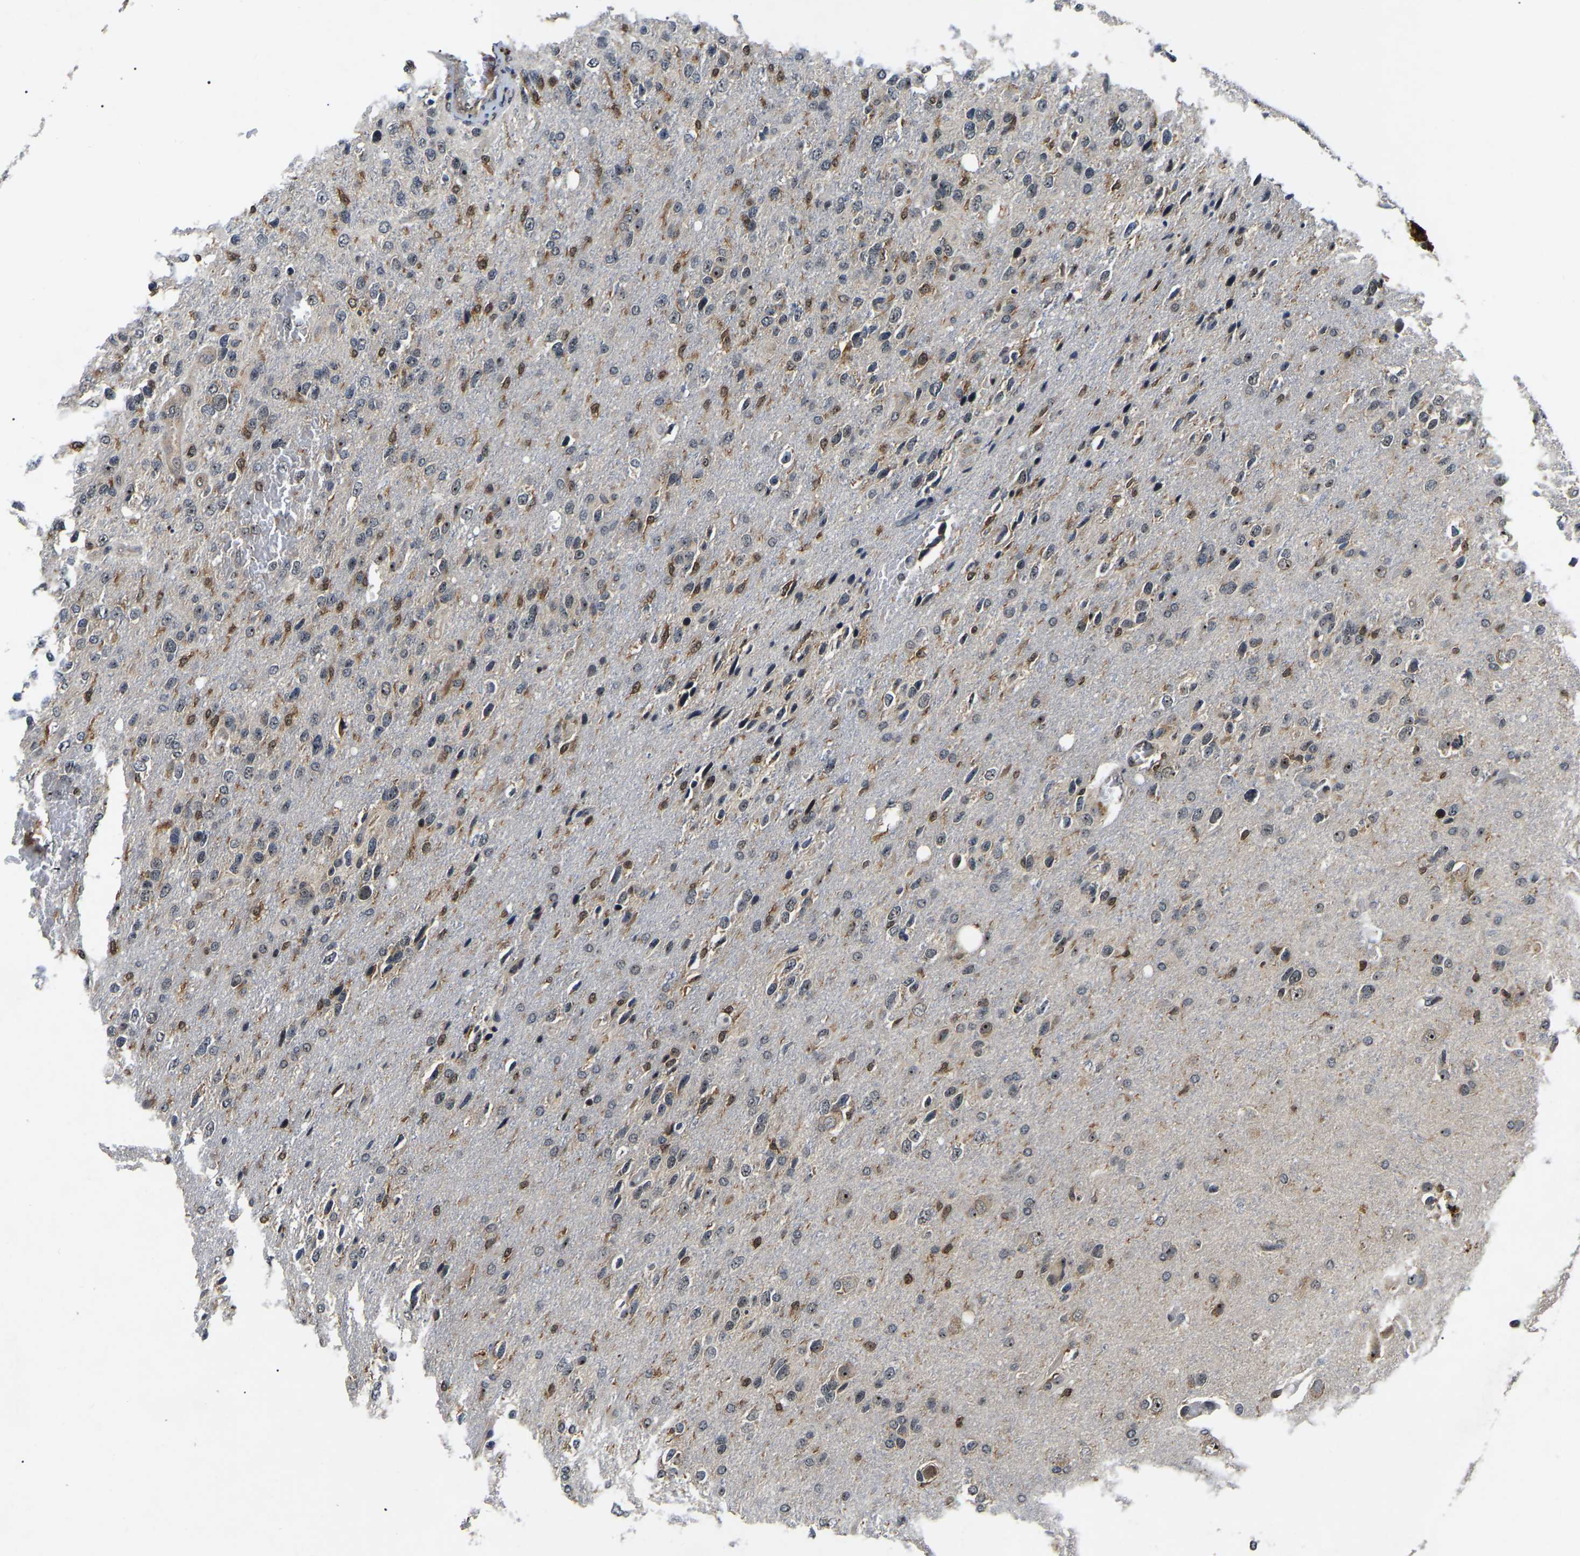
{"staining": {"intensity": "moderate", "quantity": ">75%", "location": "cytoplasmic/membranous,nuclear"}, "tissue": "glioma", "cell_type": "Tumor cells", "image_type": "cancer", "snomed": [{"axis": "morphology", "description": "Glioma, malignant, High grade"}, {"axis": "topography", "description": "Brain"}], "caption": "Malignant glioma (high-grade) was stained to show a protein in brown. There is medium levels of moderate cytoplasmic/membranous and nuclear staining in about >75% of tumor cells.", "gene": "RBM28", "patient": {"sex": "female", "age": 58}}